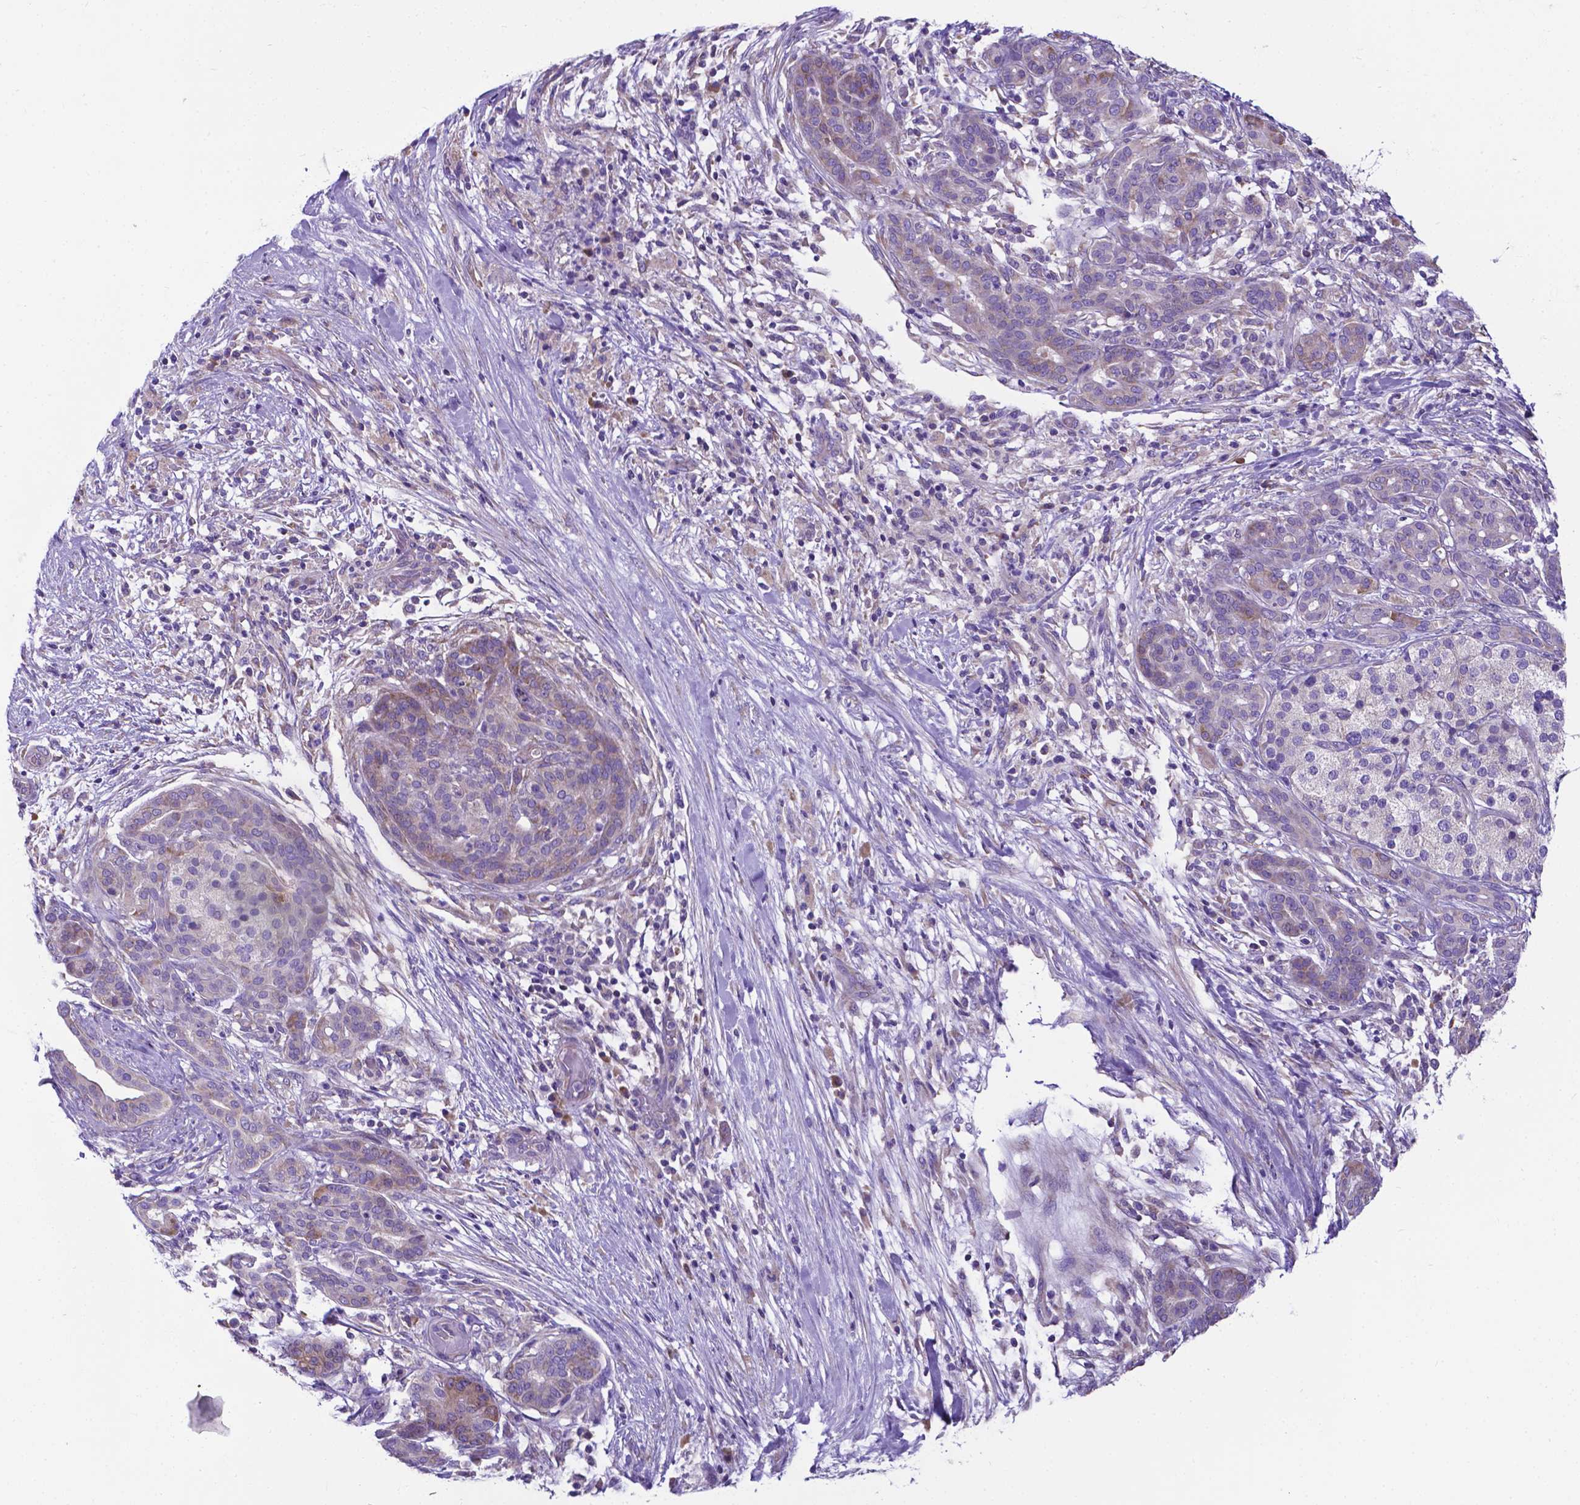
{"staining": {"intensity": "moderate", "quantity": ">75%", "location": "cytoplasmic/membranous"}, "tissue": "pancreatic cancer", "cell_type": "Tumor cells", "image_type": "cancer", "snomed": [{"axis": "morphology", "description": "Adenocarcinoma, NOS"}, {"axis": "topography", "description": "Pancreas"}], "caption": "Immunohistochemical staining of pancreatic cancer (adenocarcinoma) shows moderate cytoplasmic/membranous protein expression in about >75% of tumor cells. The staining is performed using DAB (3,3'-diaminobenzidine) brown chromogen to label protein expression. The nuclei are counter-stained blue using hematoxylin.", "gene": "RPL6", "patient": {"sex": "male", "age": 44}}